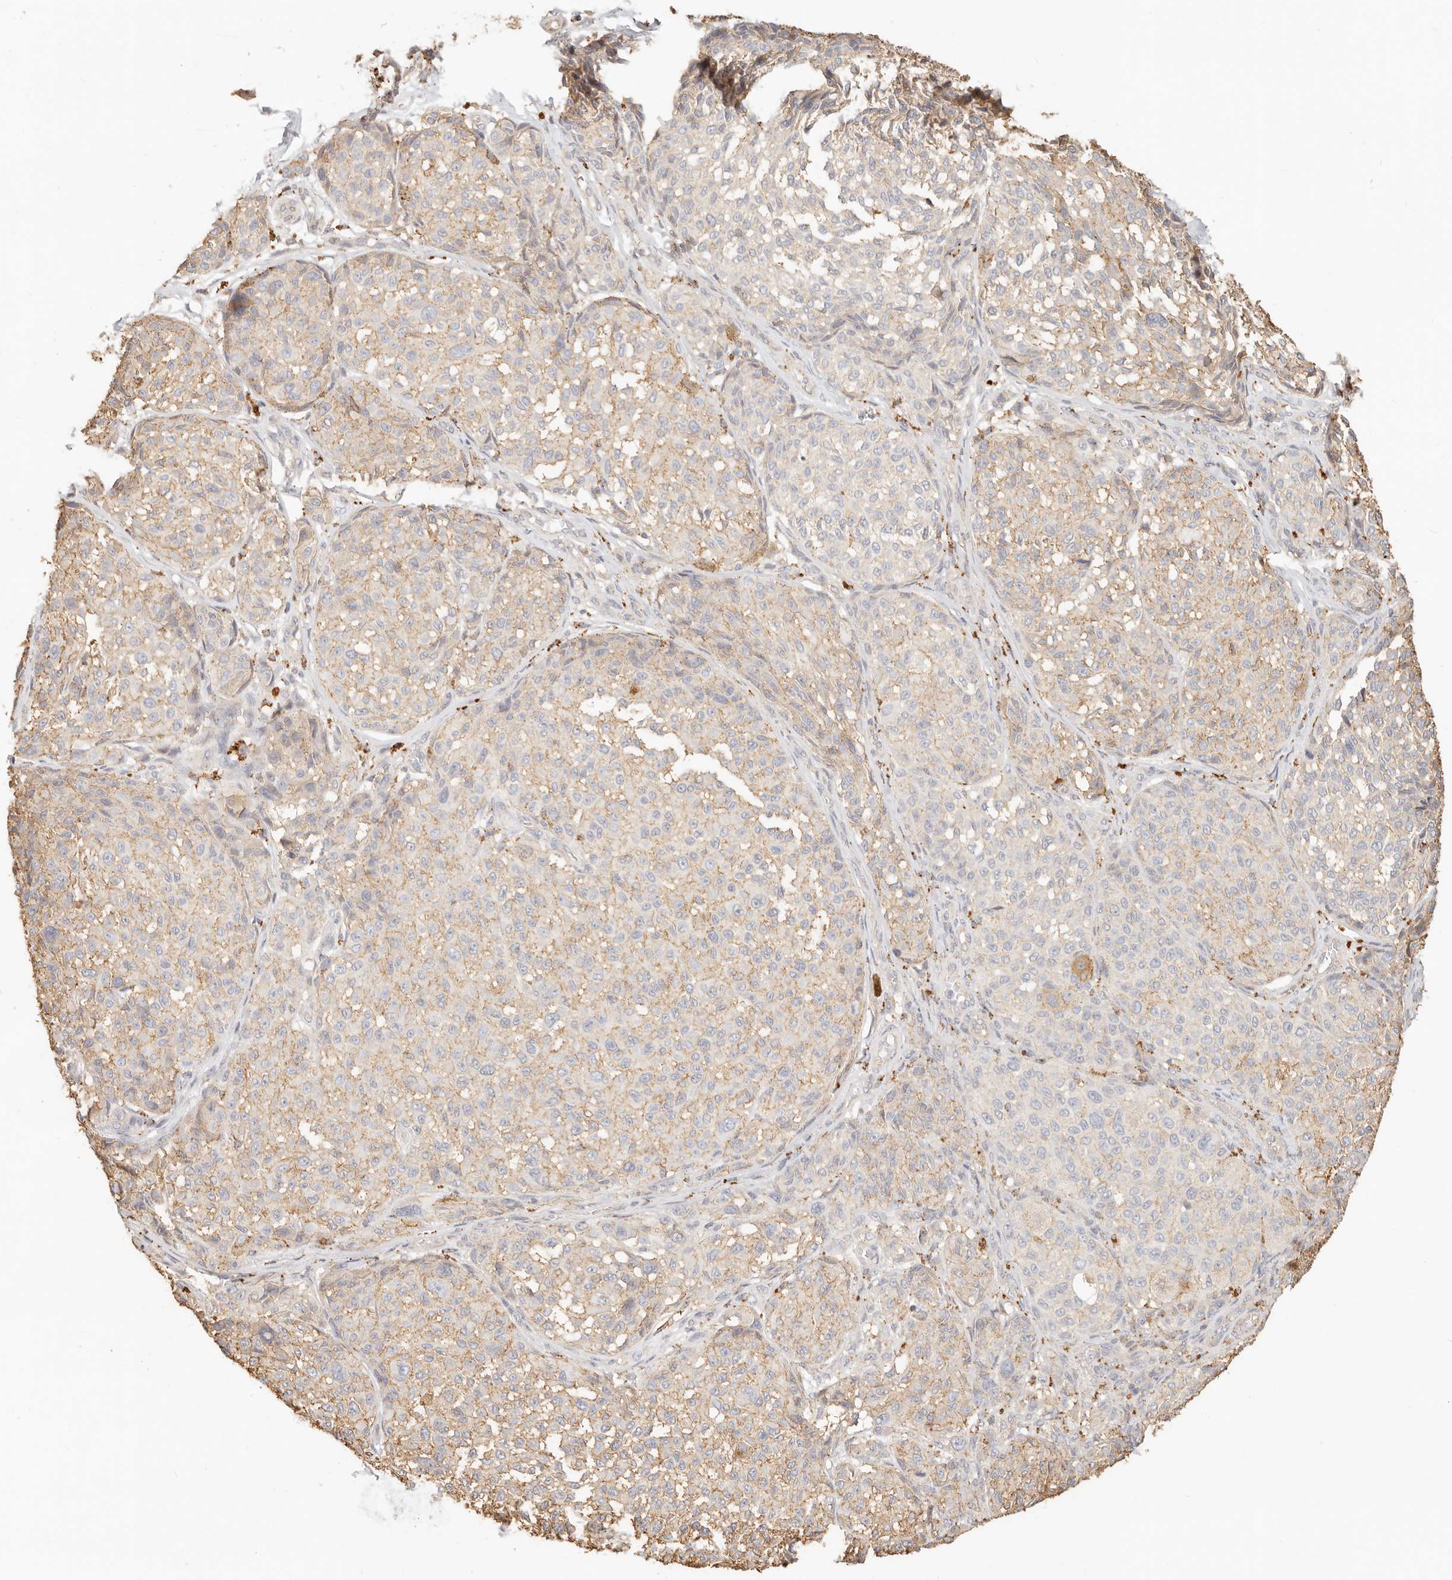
{"staining": {"intensity": "negative", "quantity": "none", "location": "none"}, "tissue": "melanoma", "cell_type": "Tumor cells", "image_type": "cancer", "snomed": [{"axis": "morphology", "description": "Malignant melanoma, NOS"}, {"axis": "topography", "description": "Skin"}], "caption": "Tumor cells are negative for brown protein staining in malignant melanoma.", "gene": "CNMD", "patient": {"sex": "male", "age": 83}}